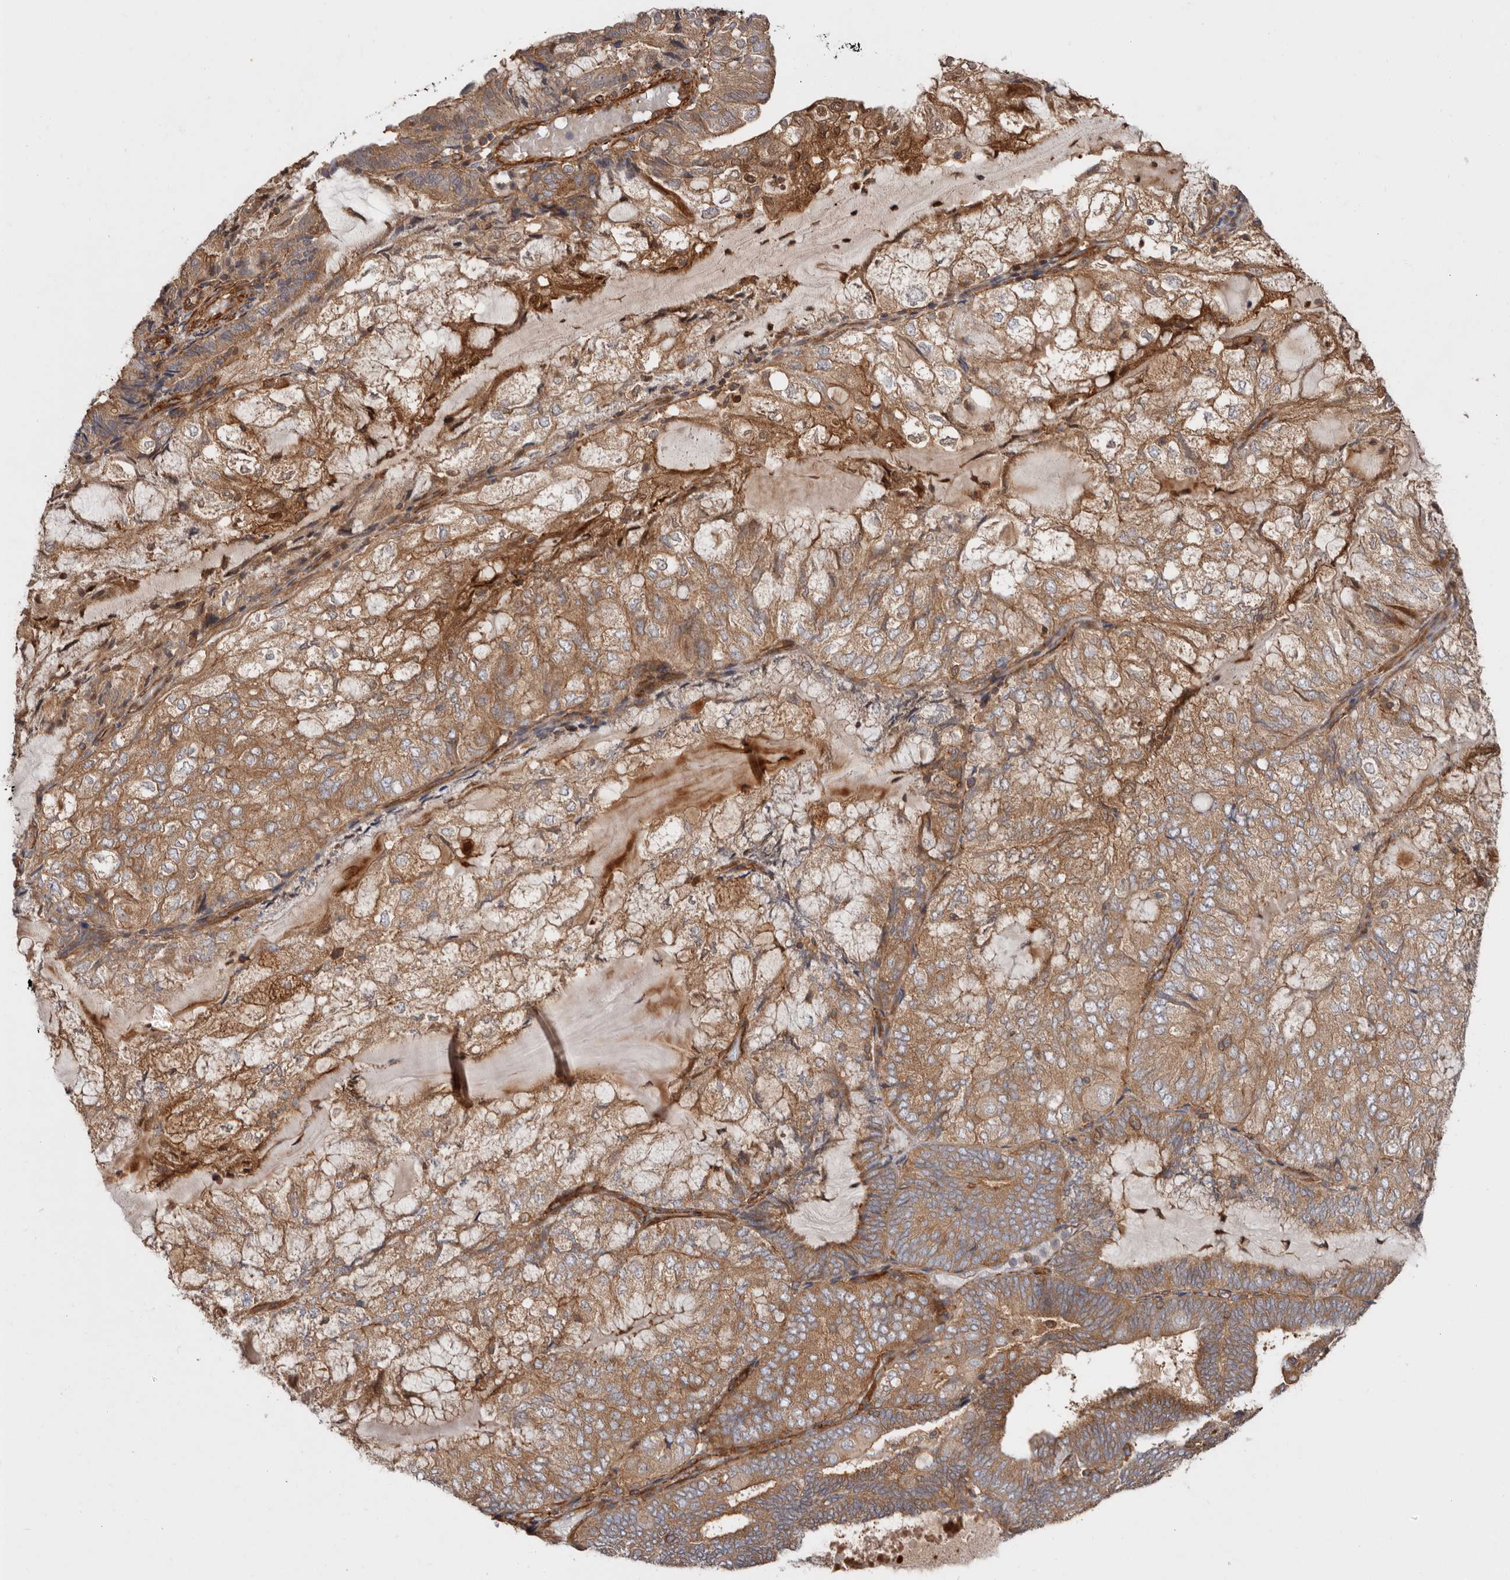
{"staining": {"intensity": "moderate", "quantity": ">75%", "location": "cytoplasmic/membranous"}, "tissue": "endometrial cancer", "cell_type": "Tumor cells", "image_type": "cancer", "snomed": [{"axis": "morphology", "description": "Adenocarcinoma, NOS"}, {"axis": "topography", "description": "Endometrium"}], "caption": "Endometrial cancer (adenocarcinoma) was stained to show a protein in brown. There is medium levels of moderate cytoplasmic/membranous positivity in approximately >75% of tumor cells. The protein of interest is stained brown, and the nuclei are stained in blue (DAB IHC with brightfield microscopy, high magnification).", "gene": "TMC7", "patient": {"sex": "female", "age": 81}}